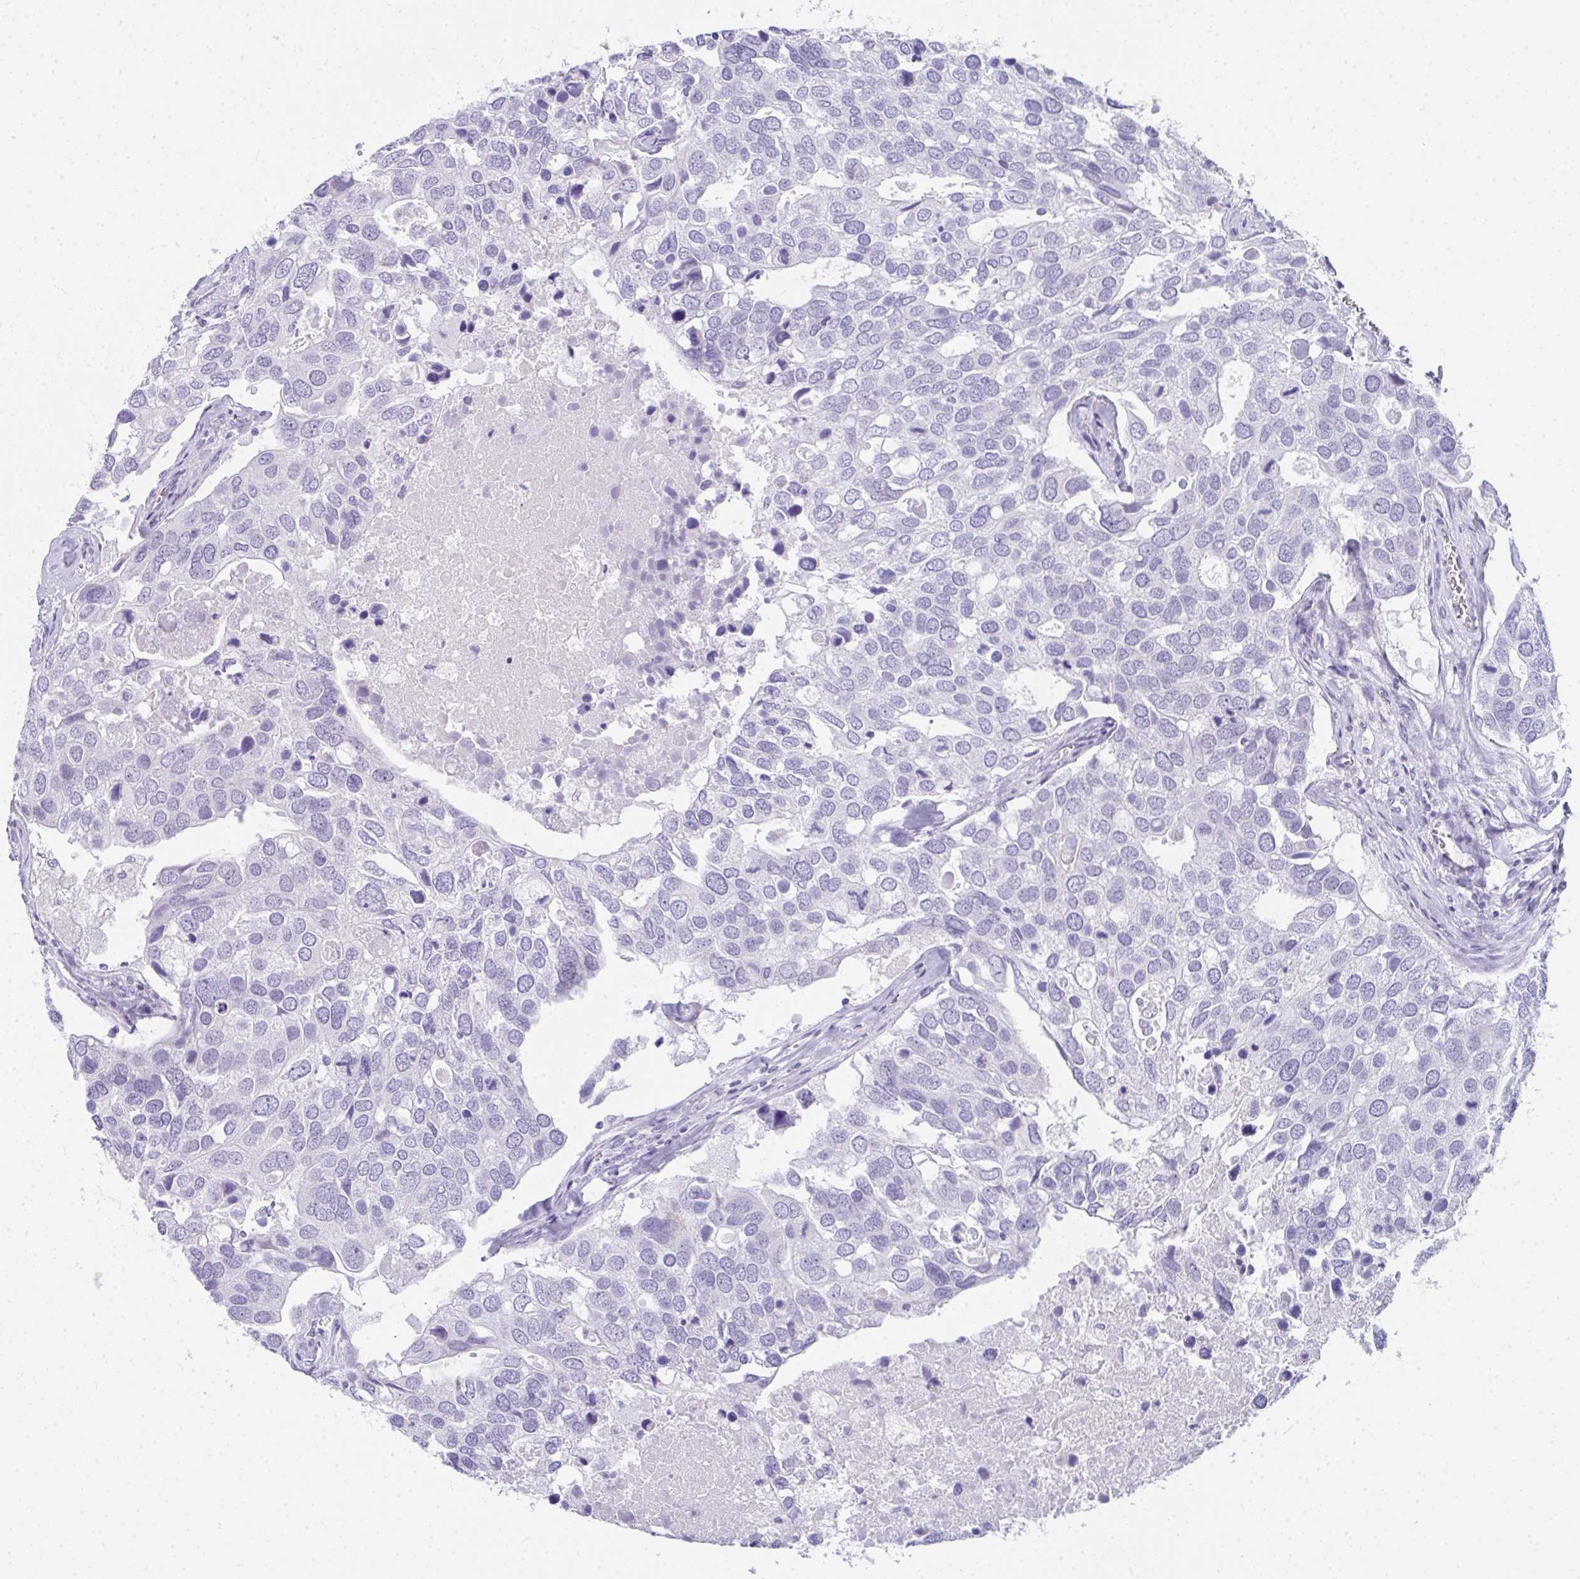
{"staining": {"intensity": "negative", "quantity": "none", "location": "none"}, "tissue": "breast cancer", "cell_type": "Tumor cells", "image_type": "cancer", "snomed": [{"axis": "morphology", "description": "Duct carcinoma"}, {"axis": "topography", "description": "Breast"}], "caption": "A high-resolution photomicrograph shows immunohistochemistry staining of breast cancer (infiltrating ductal carcinoma), which shows no significant expression in tumor cells. (Stains: DAB (3,3'-diaminobenzidine) immunohistochemistry (IHC) with hematoxylin counter stain, Microscopy: brightfield microscopy at high magnification).", "gene": "RLF", "patient": {"sex": "female", "age": 83}}